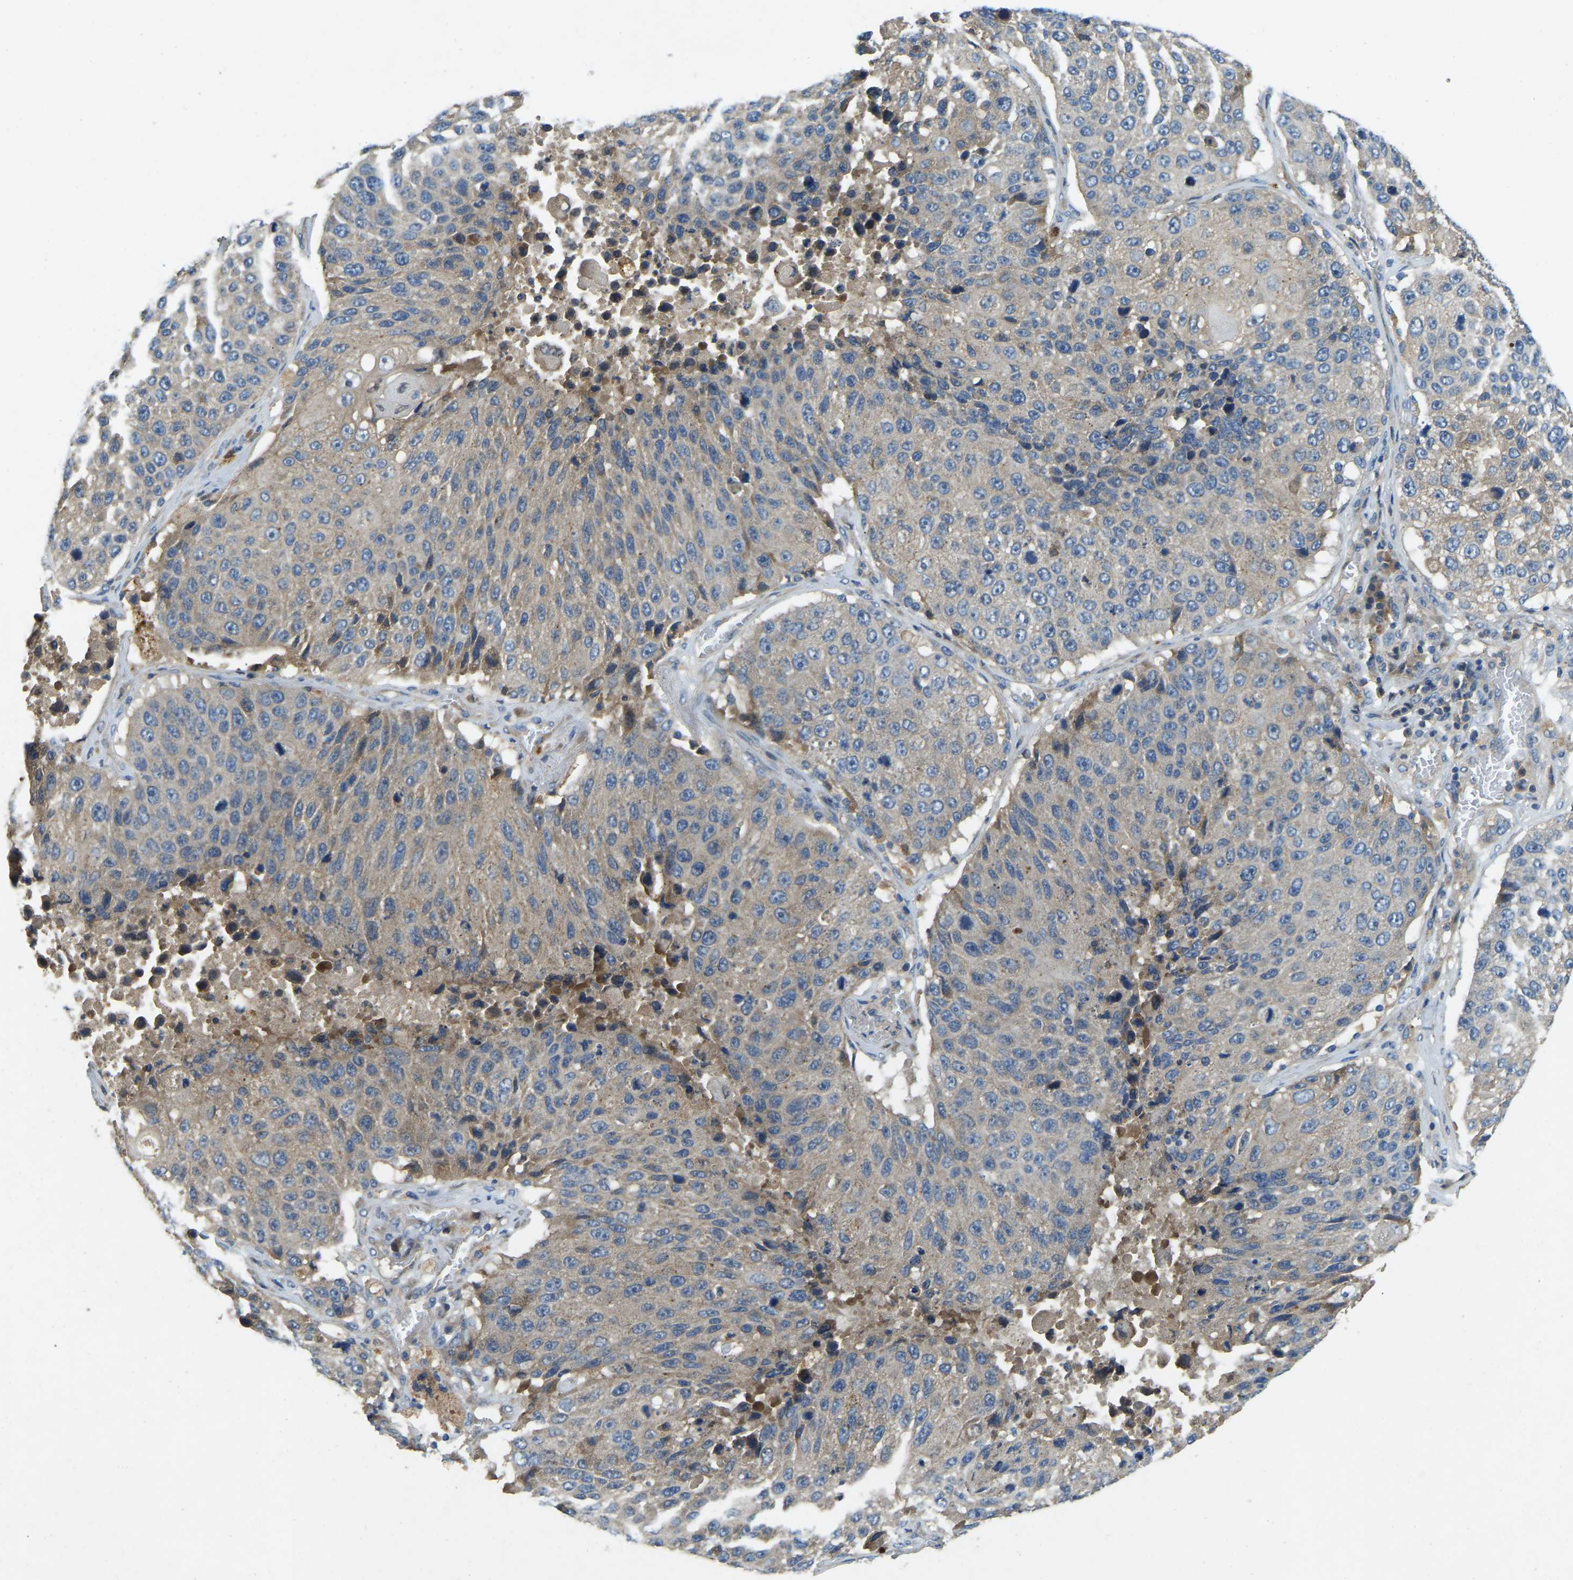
{"staining": {"intensity": "weak", "quantity": "25%-75%", "location": "cytoplasmic/membranous"}, "tissue": "lung cancer", "cell_type": "Tumor cells", "image_type": "cancer", "snomed": [{"axis": "morphology", "description": "Squamous cell carcinoma, NOS"}, {"axis": "topography", "description": "Lung"}], "caption": "Lung cancer was stained to show a protein in brown. There is low levels of weak cytoplasmic/membranous staining in approximately 25%-75% of tumor cells. The staining is performed using DAB brown chromogen to label protein expression. The nuclei are counter-stained blue using hematoxylin.", "gene": "ATP8B1", "patient": {"sex": "male", "age": 61}}